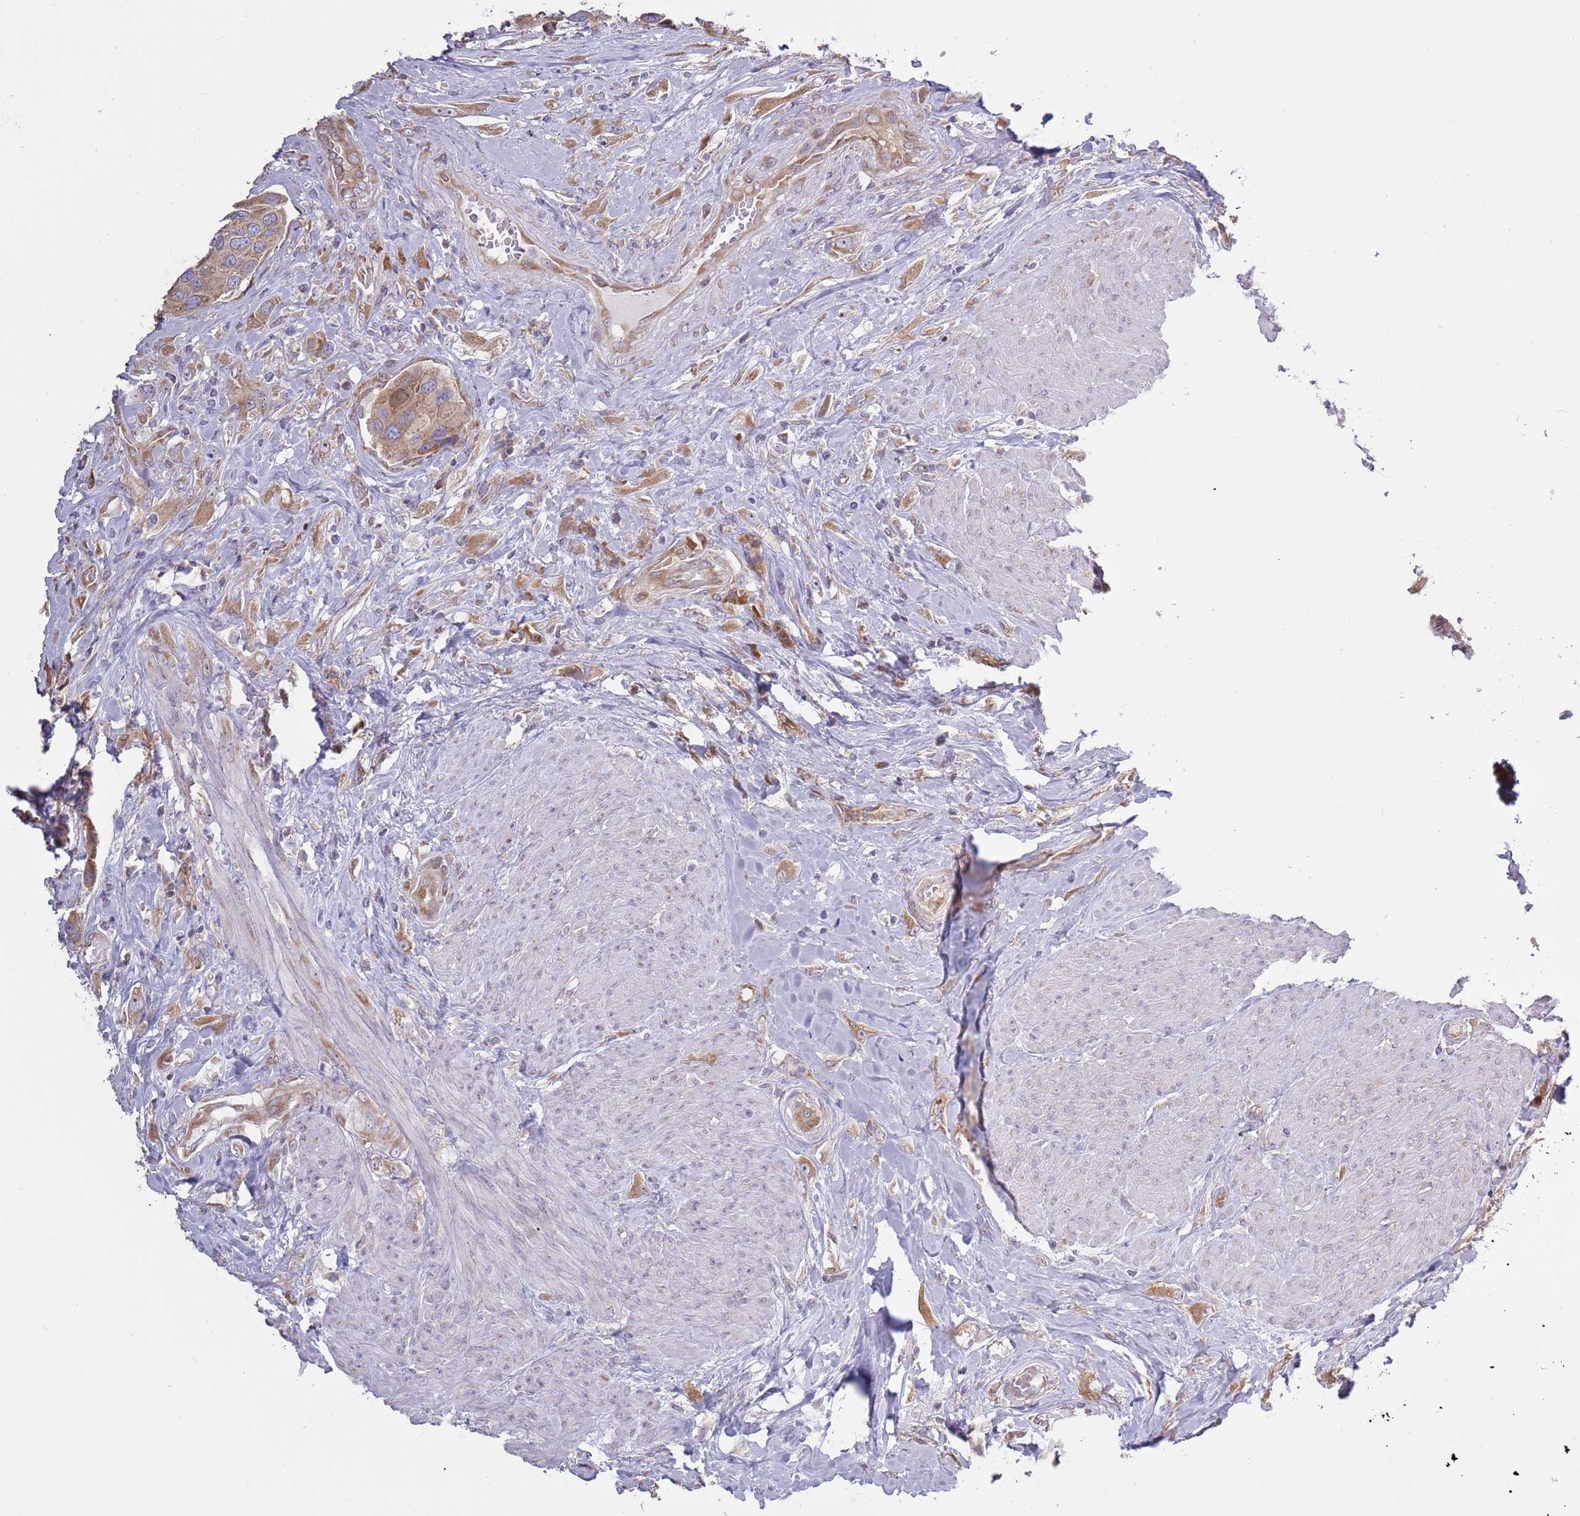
{"staining": {"intensity": "weak", "quantity": ">75%", "location": "cytoplasmic/membranous"}, "tissue": "urothelial cancer", "cell_type": "Tumor cells", "image_type": "cancer", "snomed": [{"axis": "morphology", "description": "Urothelial carcinoma, High grade"}, {"axis": "topography", "description": "Urinary bladder"}], "caption": "Protein analysis of urothelial carcinoma (high-grade) tissue demonstrates weak cytoplasmic/membranous positivity in approximately >75% of tumor cells.", "gene": "RPL17-C18orf32", "patient": {"sex": "male", "age": 74}}